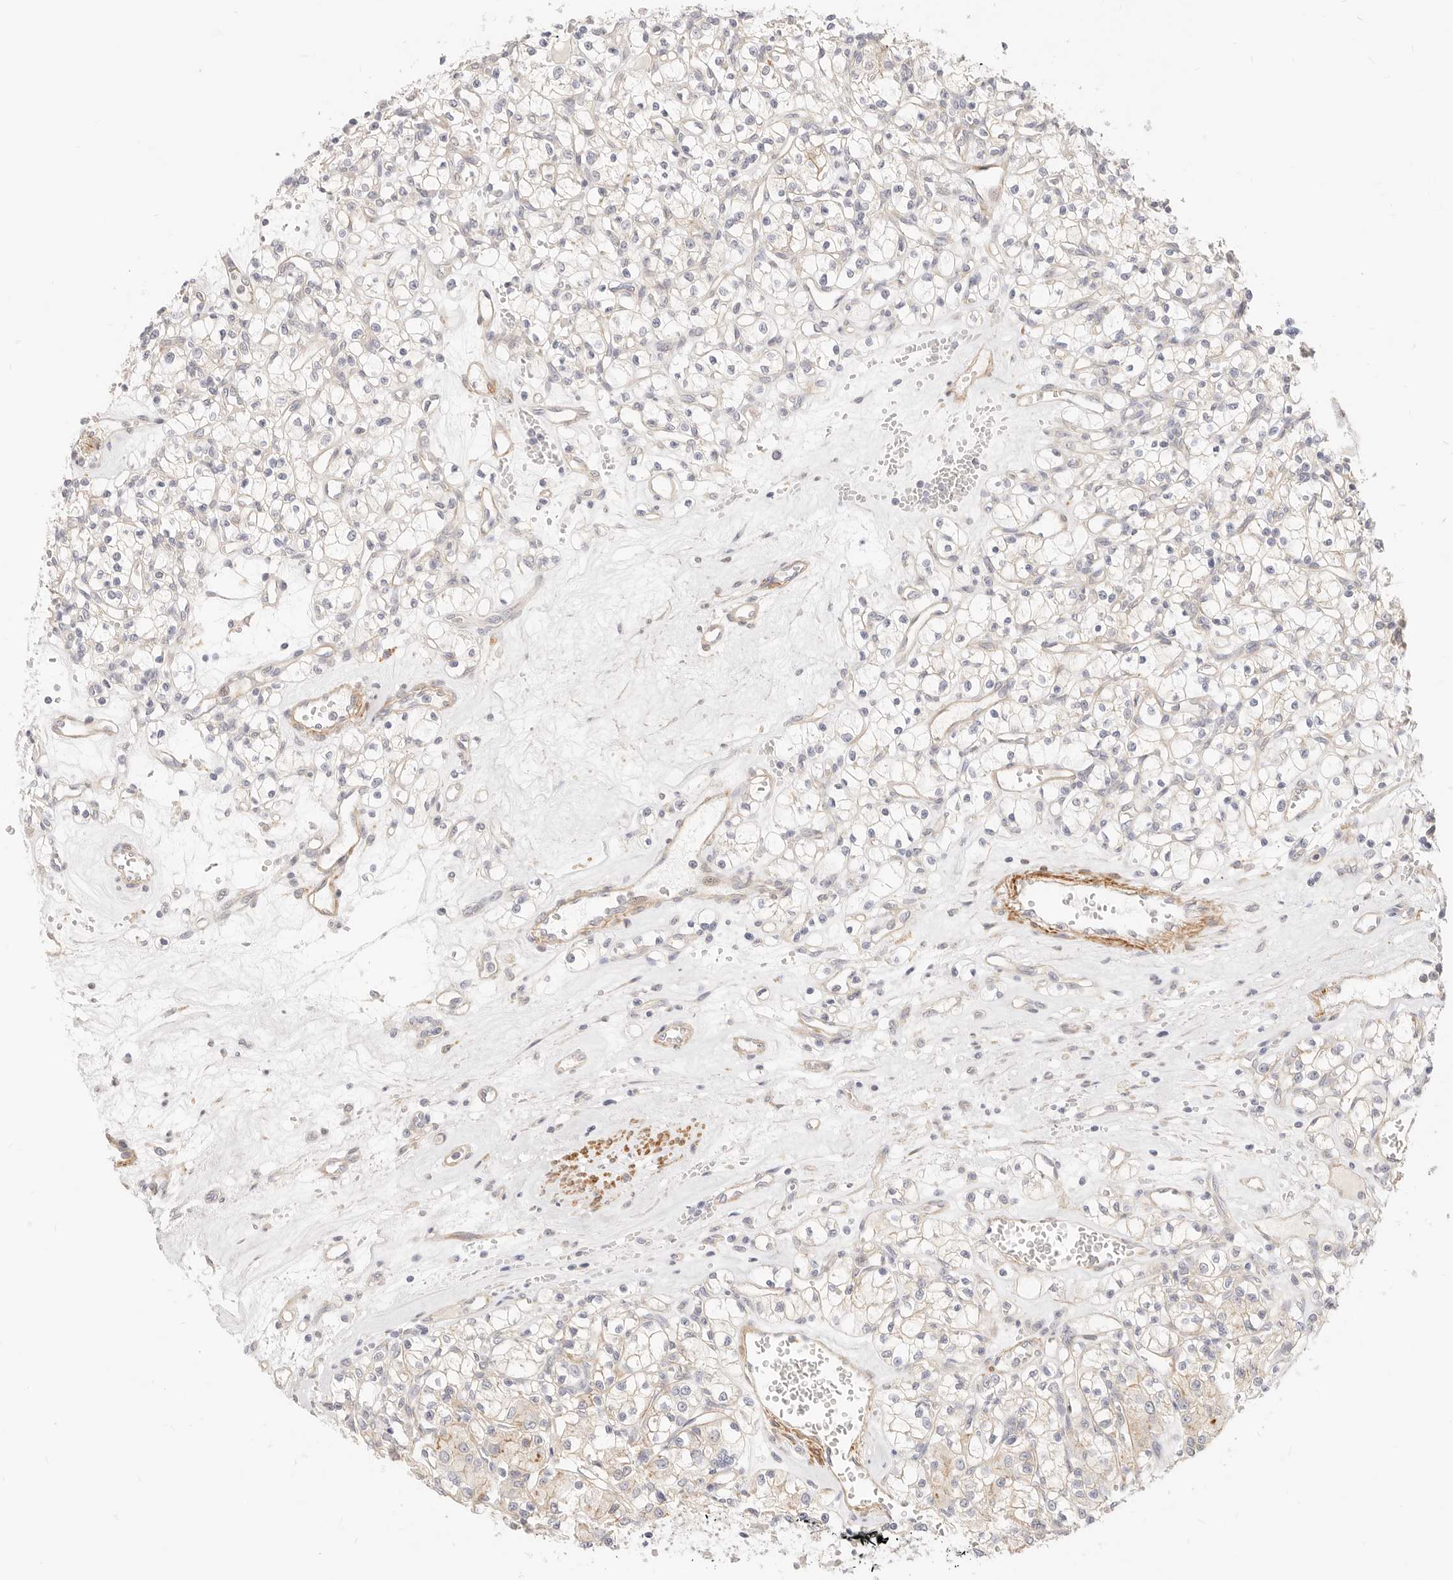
{"staining": {"intensity": "weak", "quantity": "<25%", "location": "cytoplasmic/membranous"}, "tissue": "renal cancer", "cell_type": "Tumor cells", "image_type": "cancer", "snomed": [{"axis": "morphology", "description": "Adenocarcinoma, NOS"}, {"axis": "topography", "description": "Kidney"}], "caption": "The photomicrograph demonstrates no significant staining in tumor cells of renal adenocarcinoma.", "gene": "UBXN10", "patient": {"sex": "female", "age": 59}}